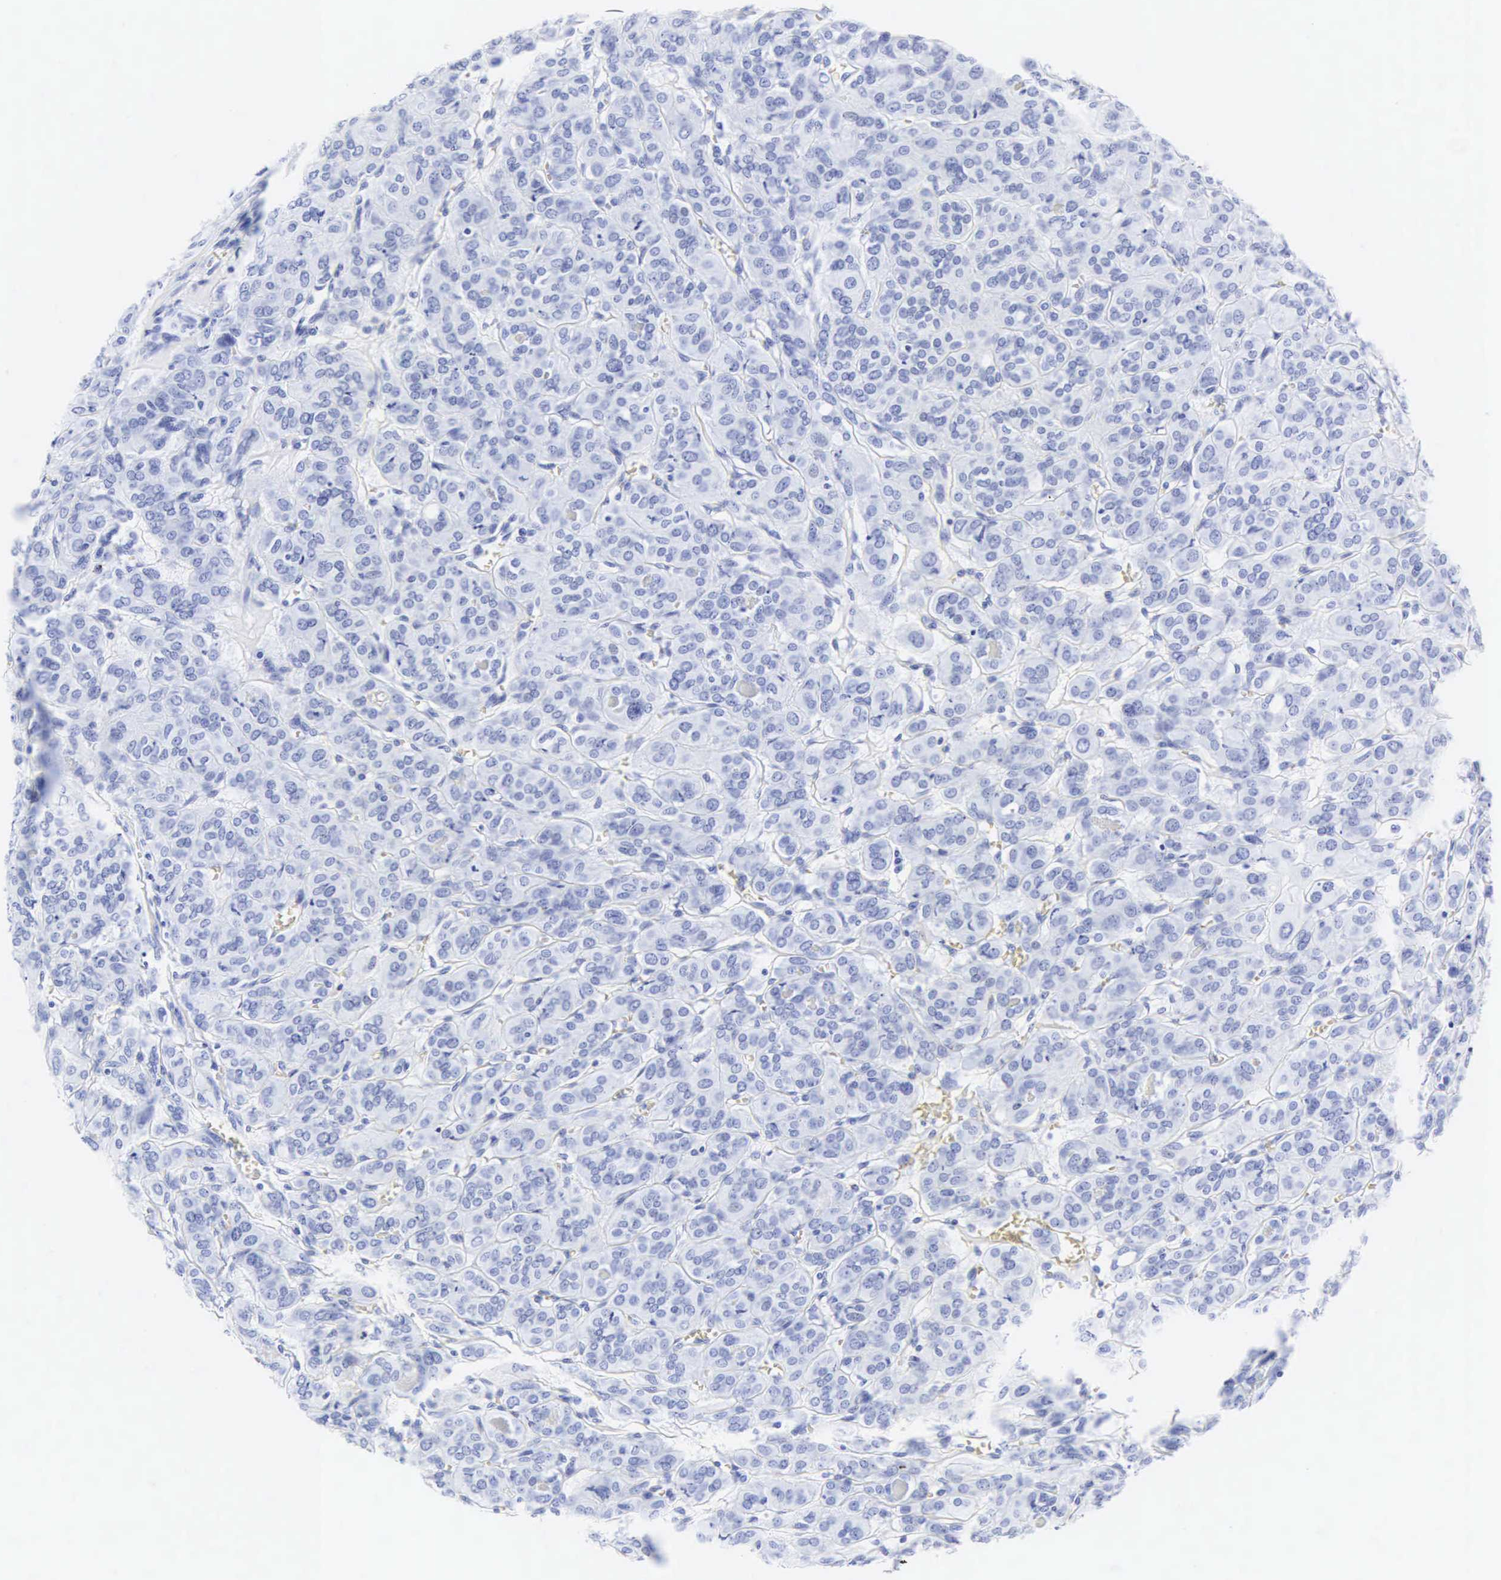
{"staining": {"intensity": "negative", "quantity": "none", "location": "none"}, "tissue": "thyroid cancer", "cell_type": "Tumor cells", "image_type": "cancer", "snomed": [{"axis": "morphology", "description": "Follicular adenoma carcinoma, NOS"}, {"axis": "topography", "description": "Thyroid gland"}], "caption": "IHC of human thyroid cancer reveals no positivity in tumor cells.", "gene": "CGB3", "patient": {"sex": "female", "age": 71}}